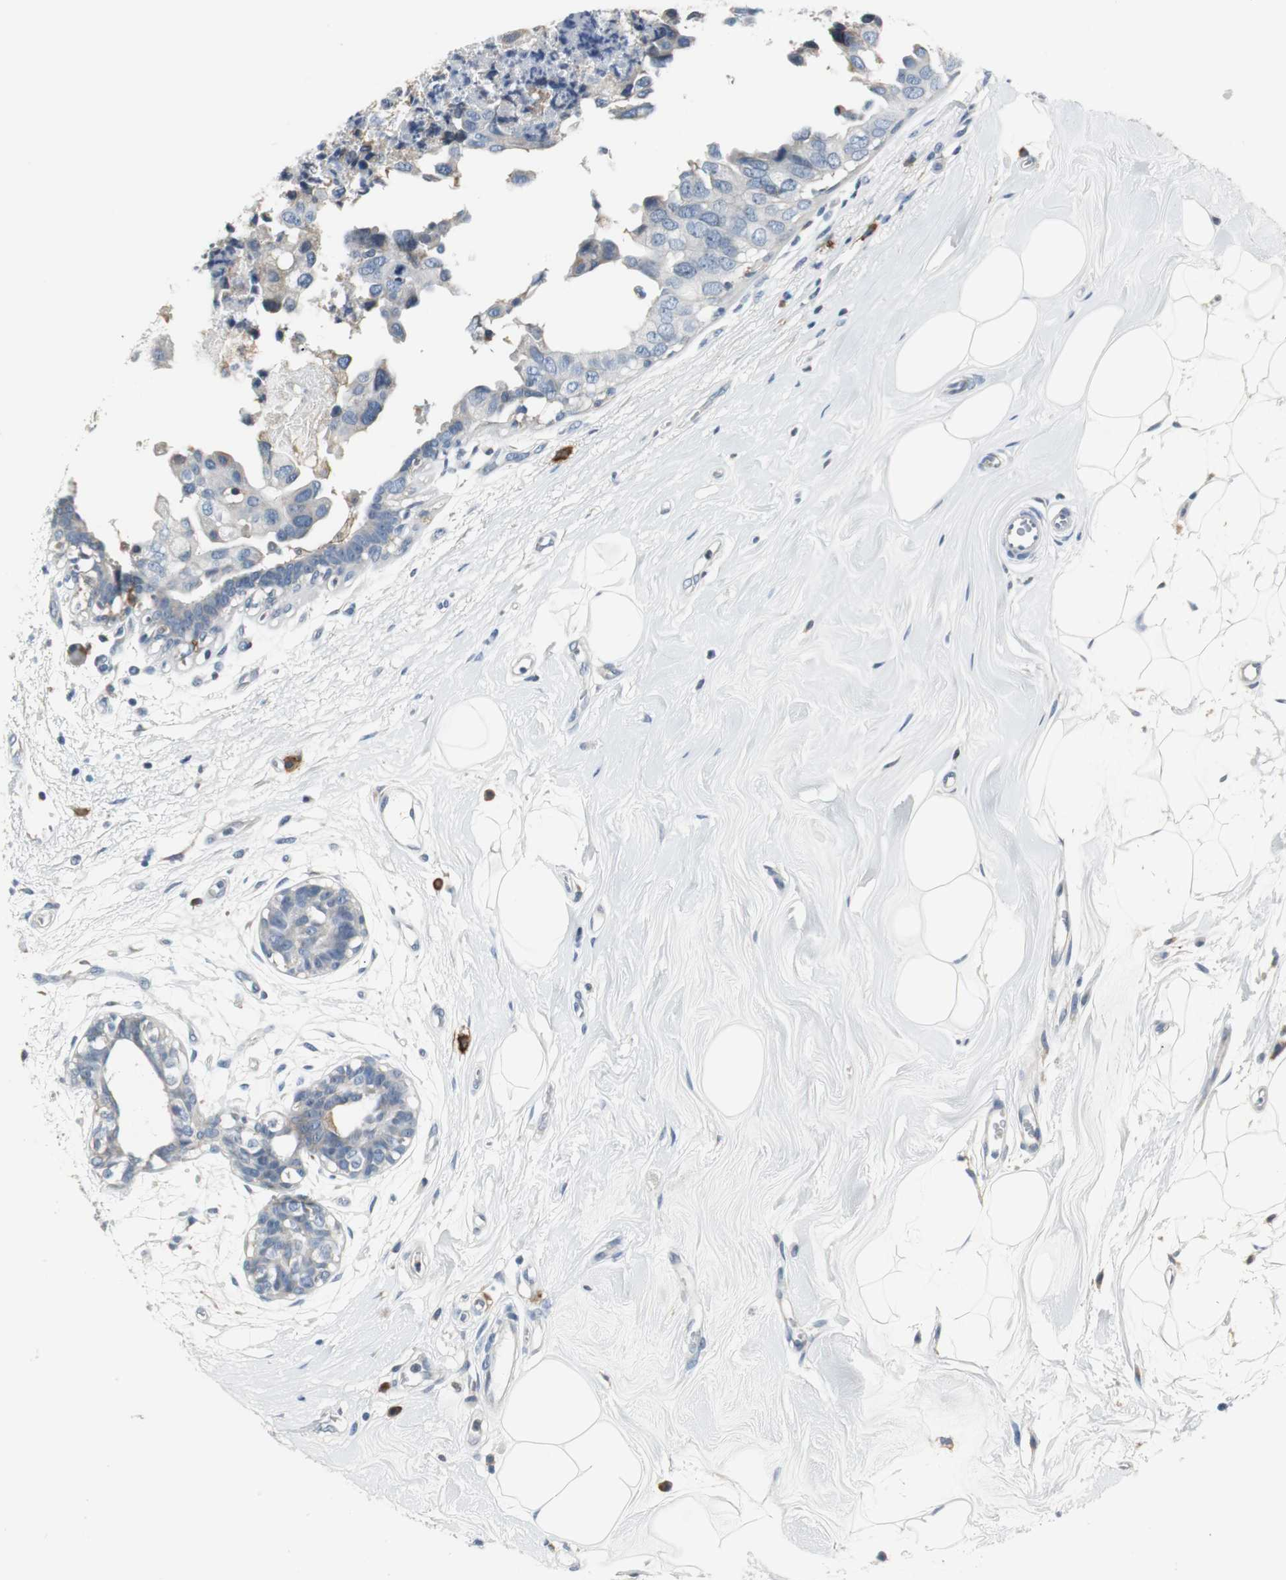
{"staining": {"intensity": "negative", "quantity": "none", "location": "none"}, "tissue": "breast cancer", "cell_type": "Tumor cells", "image_type": "cancer", "snomed": [{"axis": "morphology", "description": "Duct carcinoma"}, {"axis": "topography", "description": "Breast"}], "caption": "Tumor cells are negative for brown protein staining in breast infiltrating ductal carcinoma.", "gene": "SLC2A5", "patient": {"sex": "female", "age": 40}}